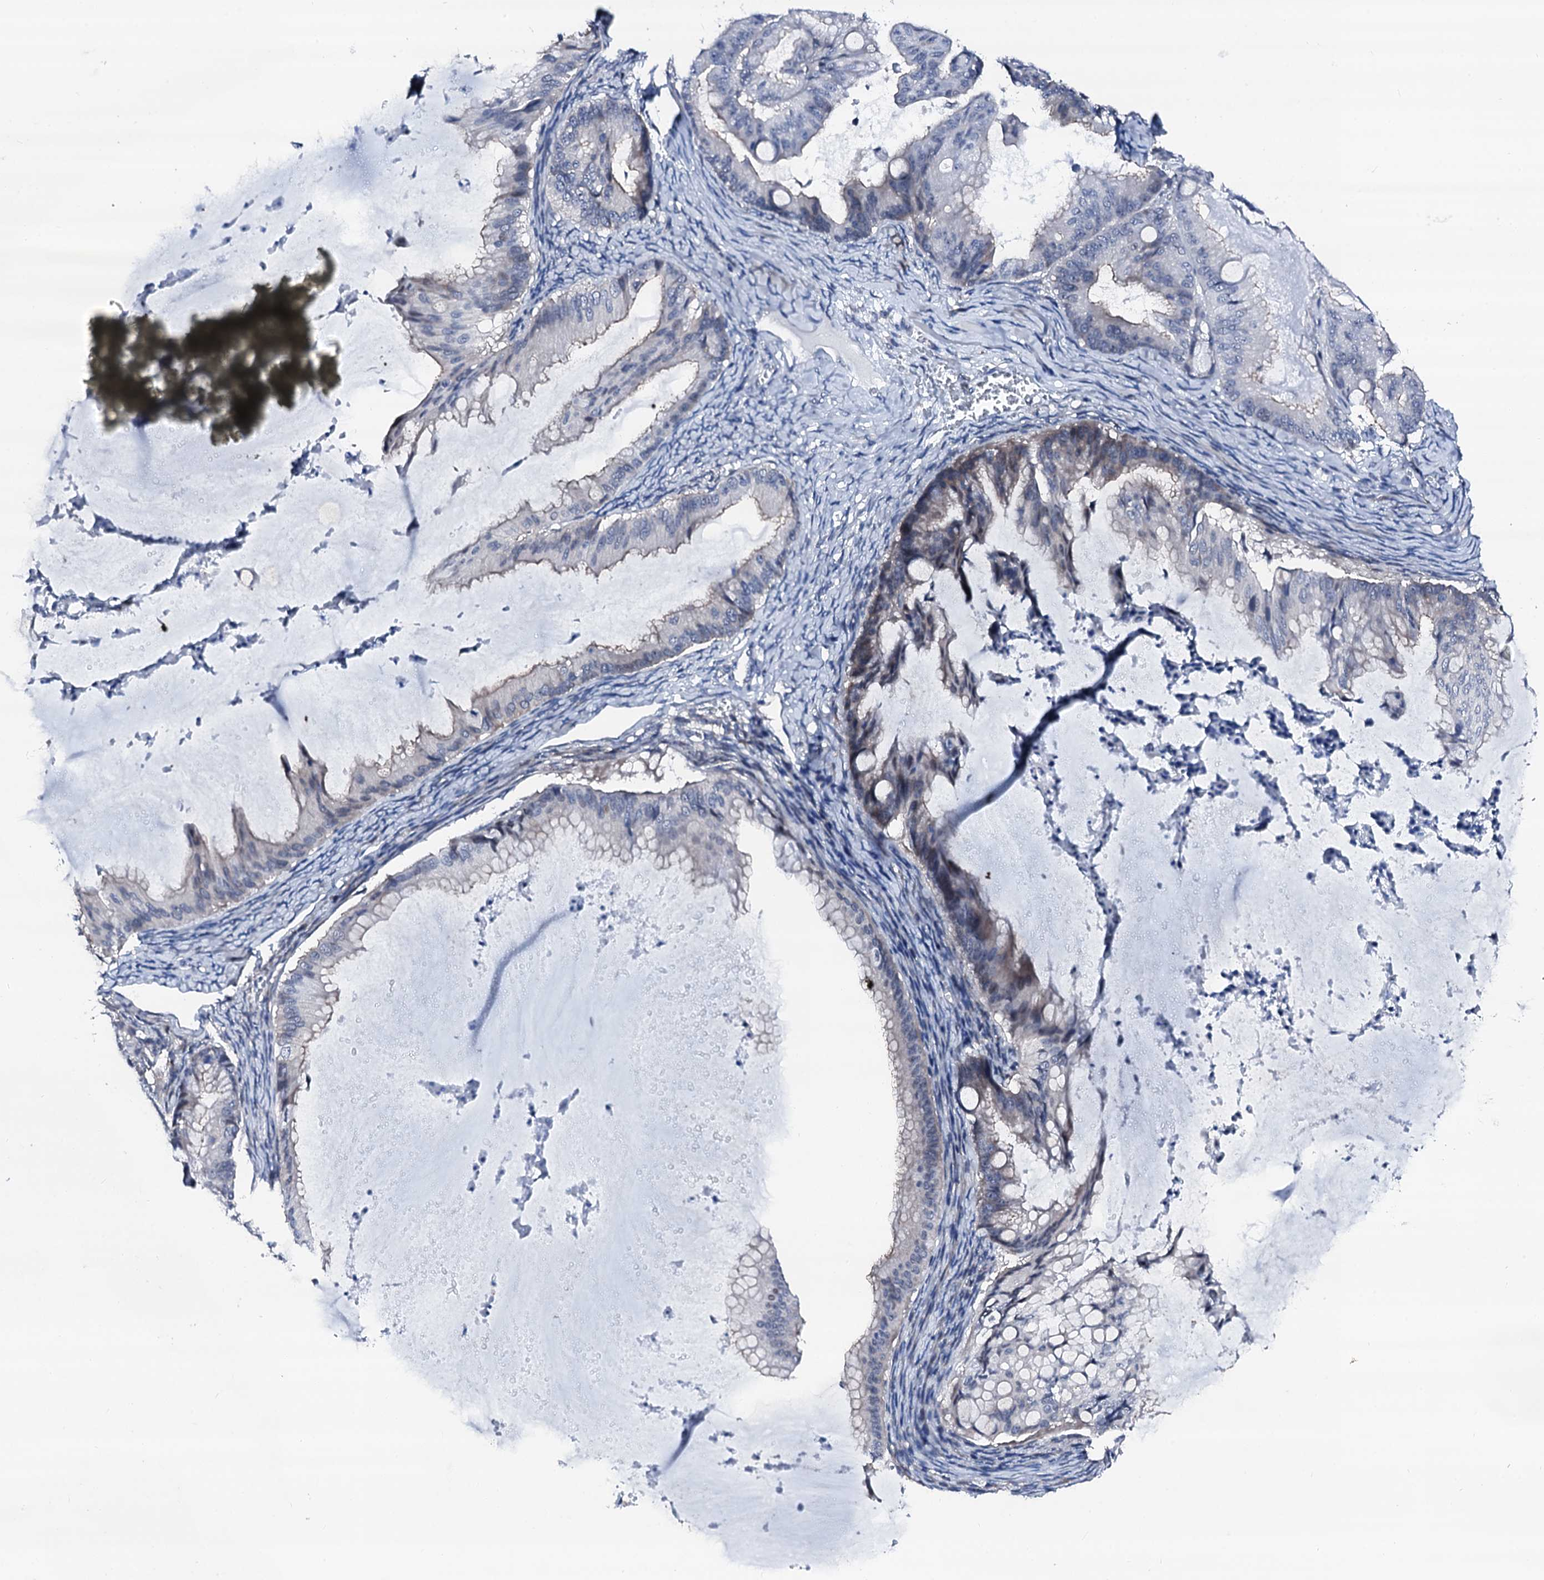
{"staining": {"intensity": "negative", "quantity": "none", "location": "none"}, "tissue": "ovarian cancer", "cell_type": "Tumor cells", "image_type": "cancer", "snomed": [{"axis": "morphology", "description": "Cystadenocarcinoma, mucinous, NOS"}, {"axis": "topography", "description": "Ovary"}], "caption": "Ovarian cancer (mucinous cystadenocarcinoma) stained for a protein using IHC displays no staining tumor cells.", "gene": "TRAFD1", "patient": {"sex": "female", "age": 71}}